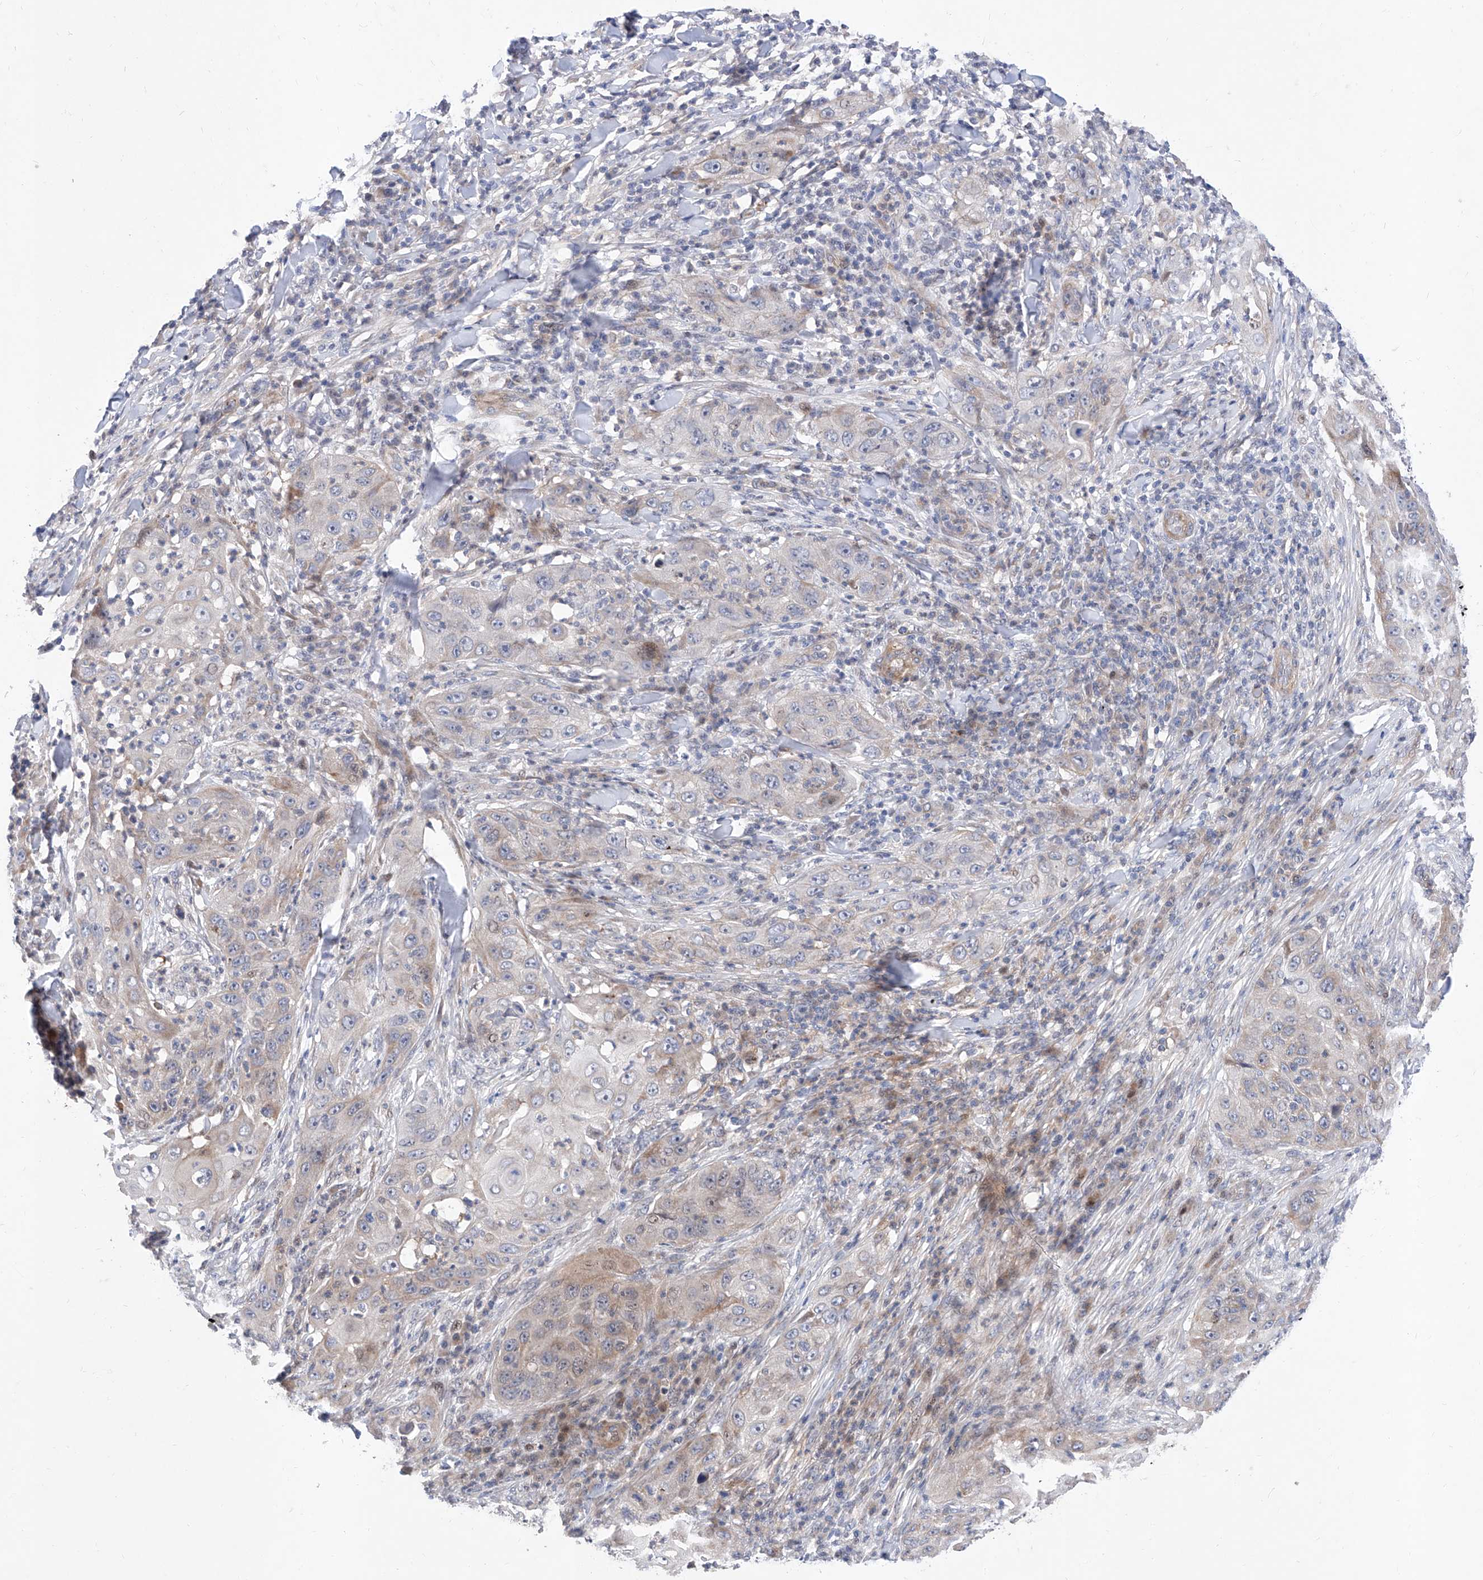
{"staining": {"intensity": "moderate", "quantity": "<25%", "location": "cytoplasmic/membranous"}, "tissue": "skin cancer", "cell_type": "Tumor cells", "image_type": "cancer", "snomed": [{"axis": "morphology", "description": "Squamous cell carcinoma, NOS"}, {"axis": "topography", "description": "Skin"}], "caption": "Human skin cancer stained with a protein marker shows moderate staining in tumor cells.", "gene": "FUCA2", "patient": {"sex": "female", "age": 44}}